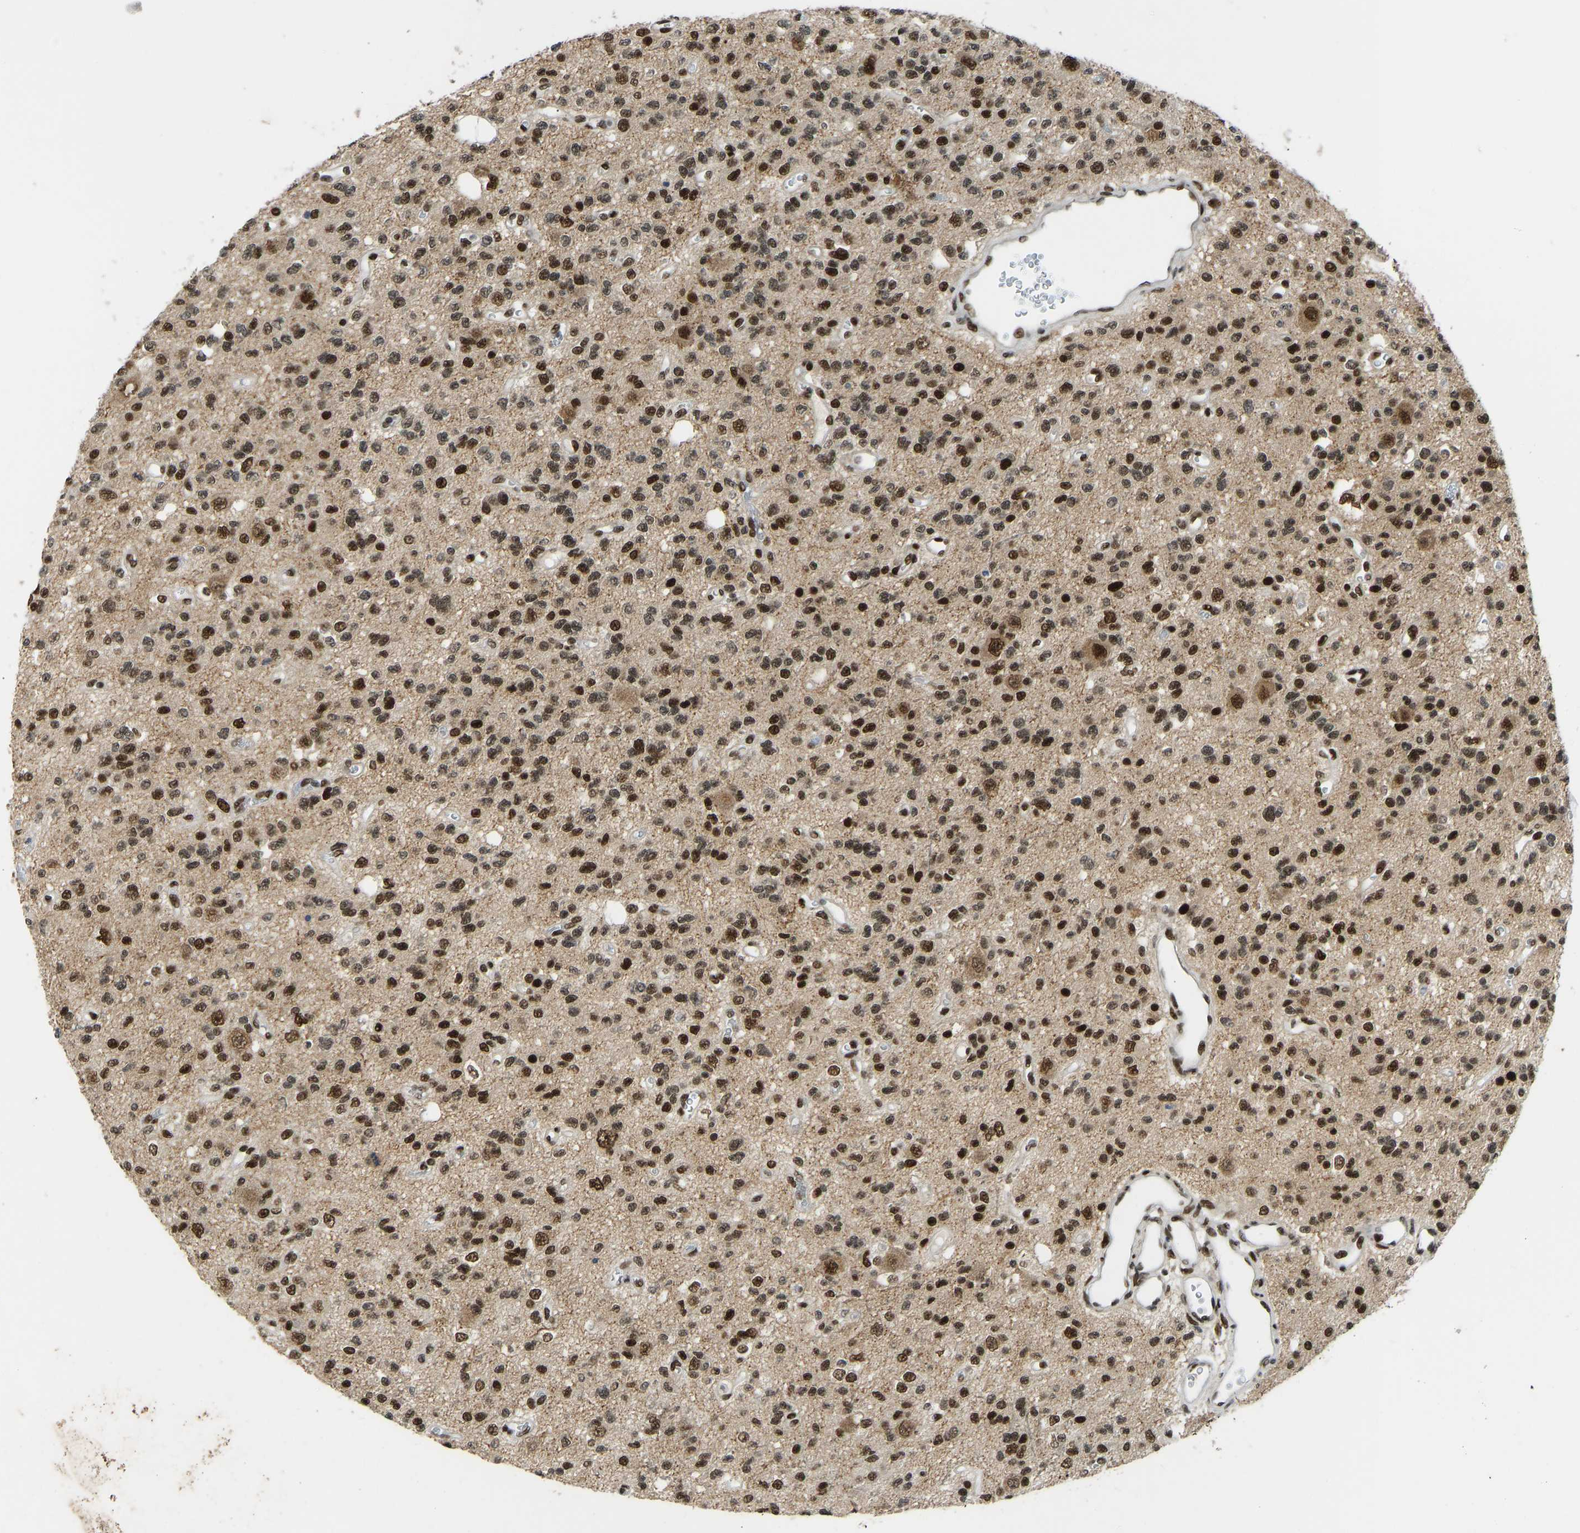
{"staining": {"intensity": "strong", "quantity": "25%-75%", "location": "nuclear"}, "tissue": "glioma", "cell_type": "Tumor cells", "image_type": "cancer", "snomed": [{"axis": "morphology", "description": "Glioma, malignant, Low grade"}, {"axis": "topography", "description": "Brain"}], "caption": "DAB (3,3'-diaminobenzidine) immunohistochemical staining of malignant glioma (low-grade) exhibits strong nuclear protein positivity in about 25%-75% of tumor cells. The staining was performed using DAB to visualize the protein expression in brown, while the nuclei were stained in blue with hematoxylin (Magnification: 20x).", "gene": "FOXK1", "patient": {"sex": "male", "age": 38}}